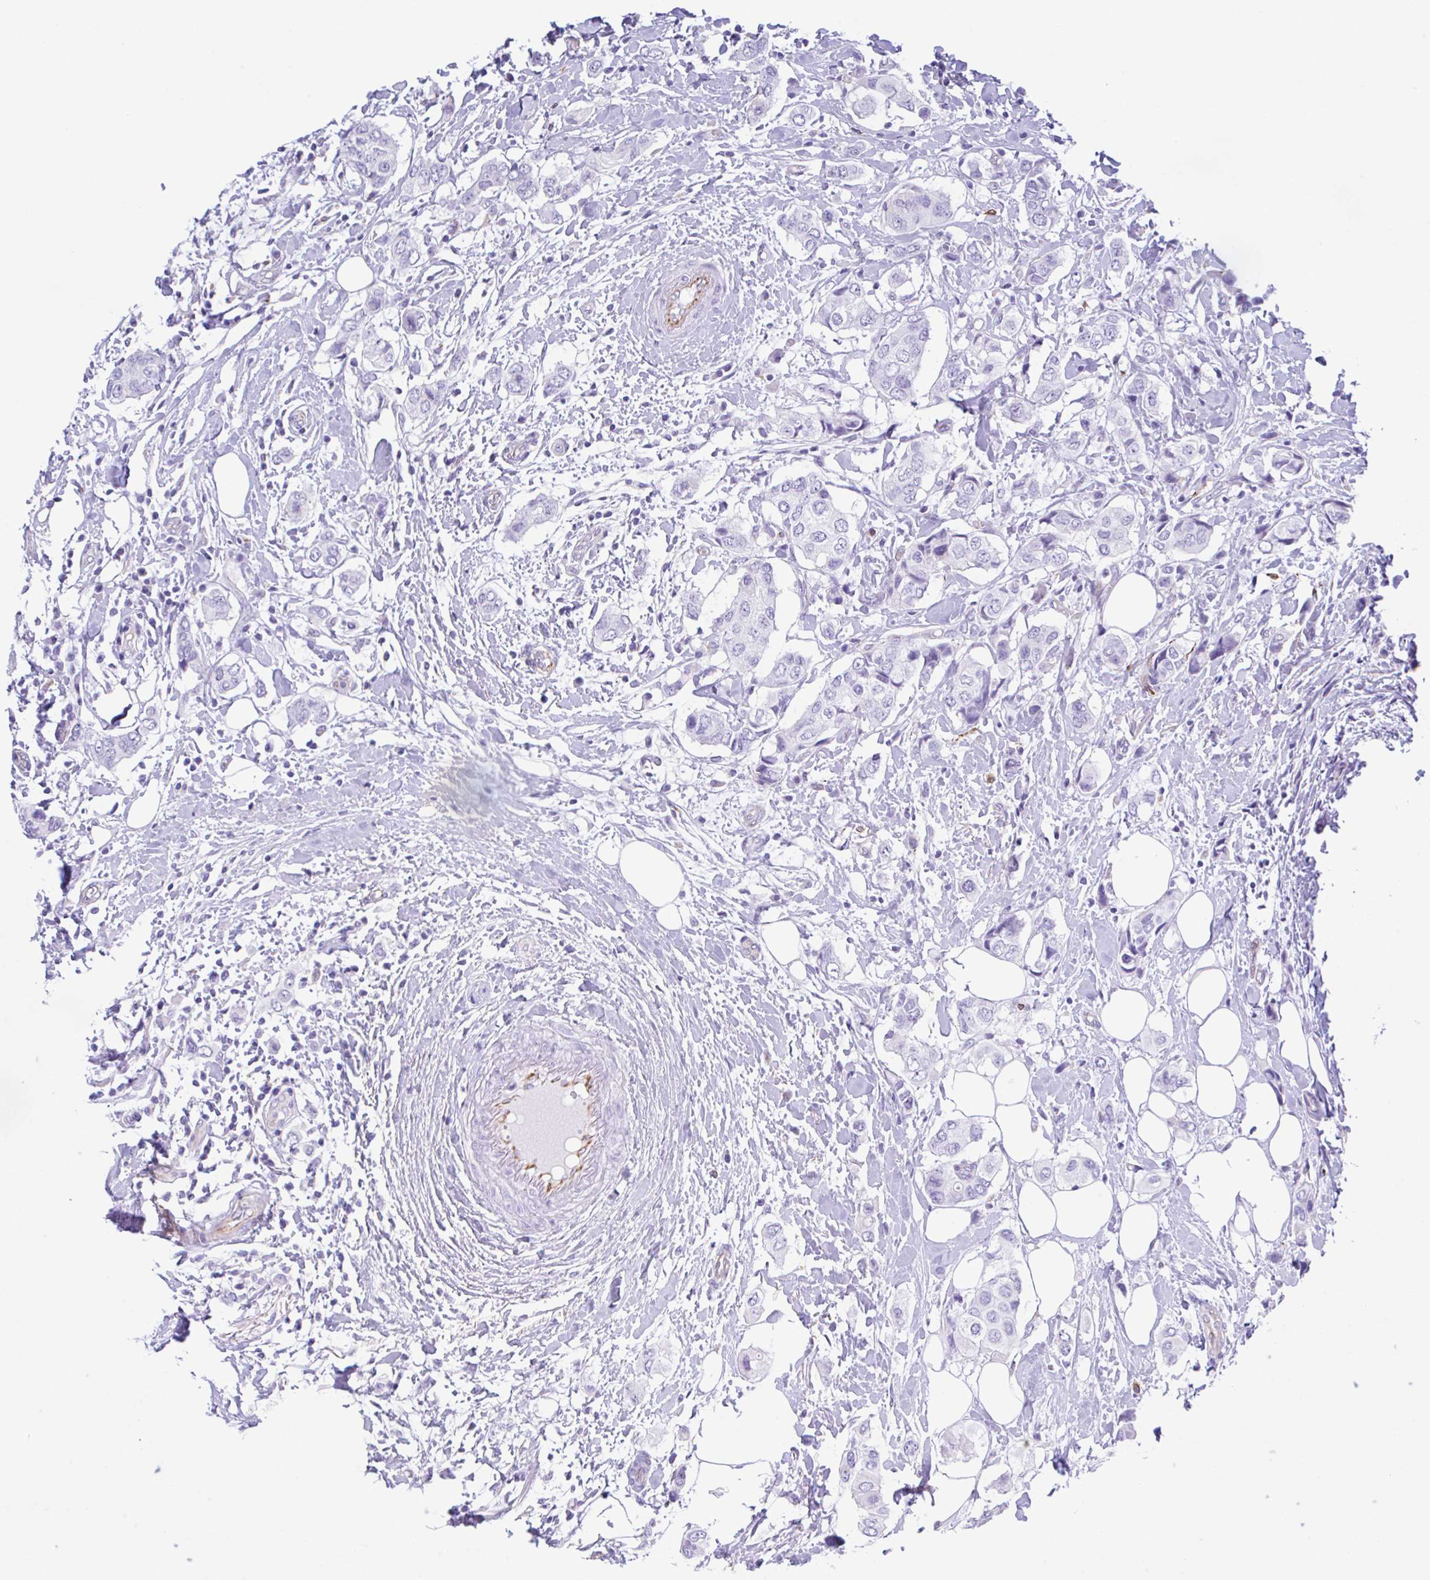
{"staining": {"intensity": "negative", "quantity": "none", "location": "none"}, "tissue": "breast cancer", "cell_type": "Tumor cells", "image_type": "cancer", "snomed": [{"axis": "morphology", "description": "Lobular carcinoma"}, {"axis": "topography", "description": "Breast"}], "caption": "Histopathology image shows no protein staining in tumor cells of breast cancer tissue. (Immunohistochemistry (ihc), brightfield microscopy, high magnification).", "gene": "NDUFAF8", "patient": {"sex": "female", "age": 51}}